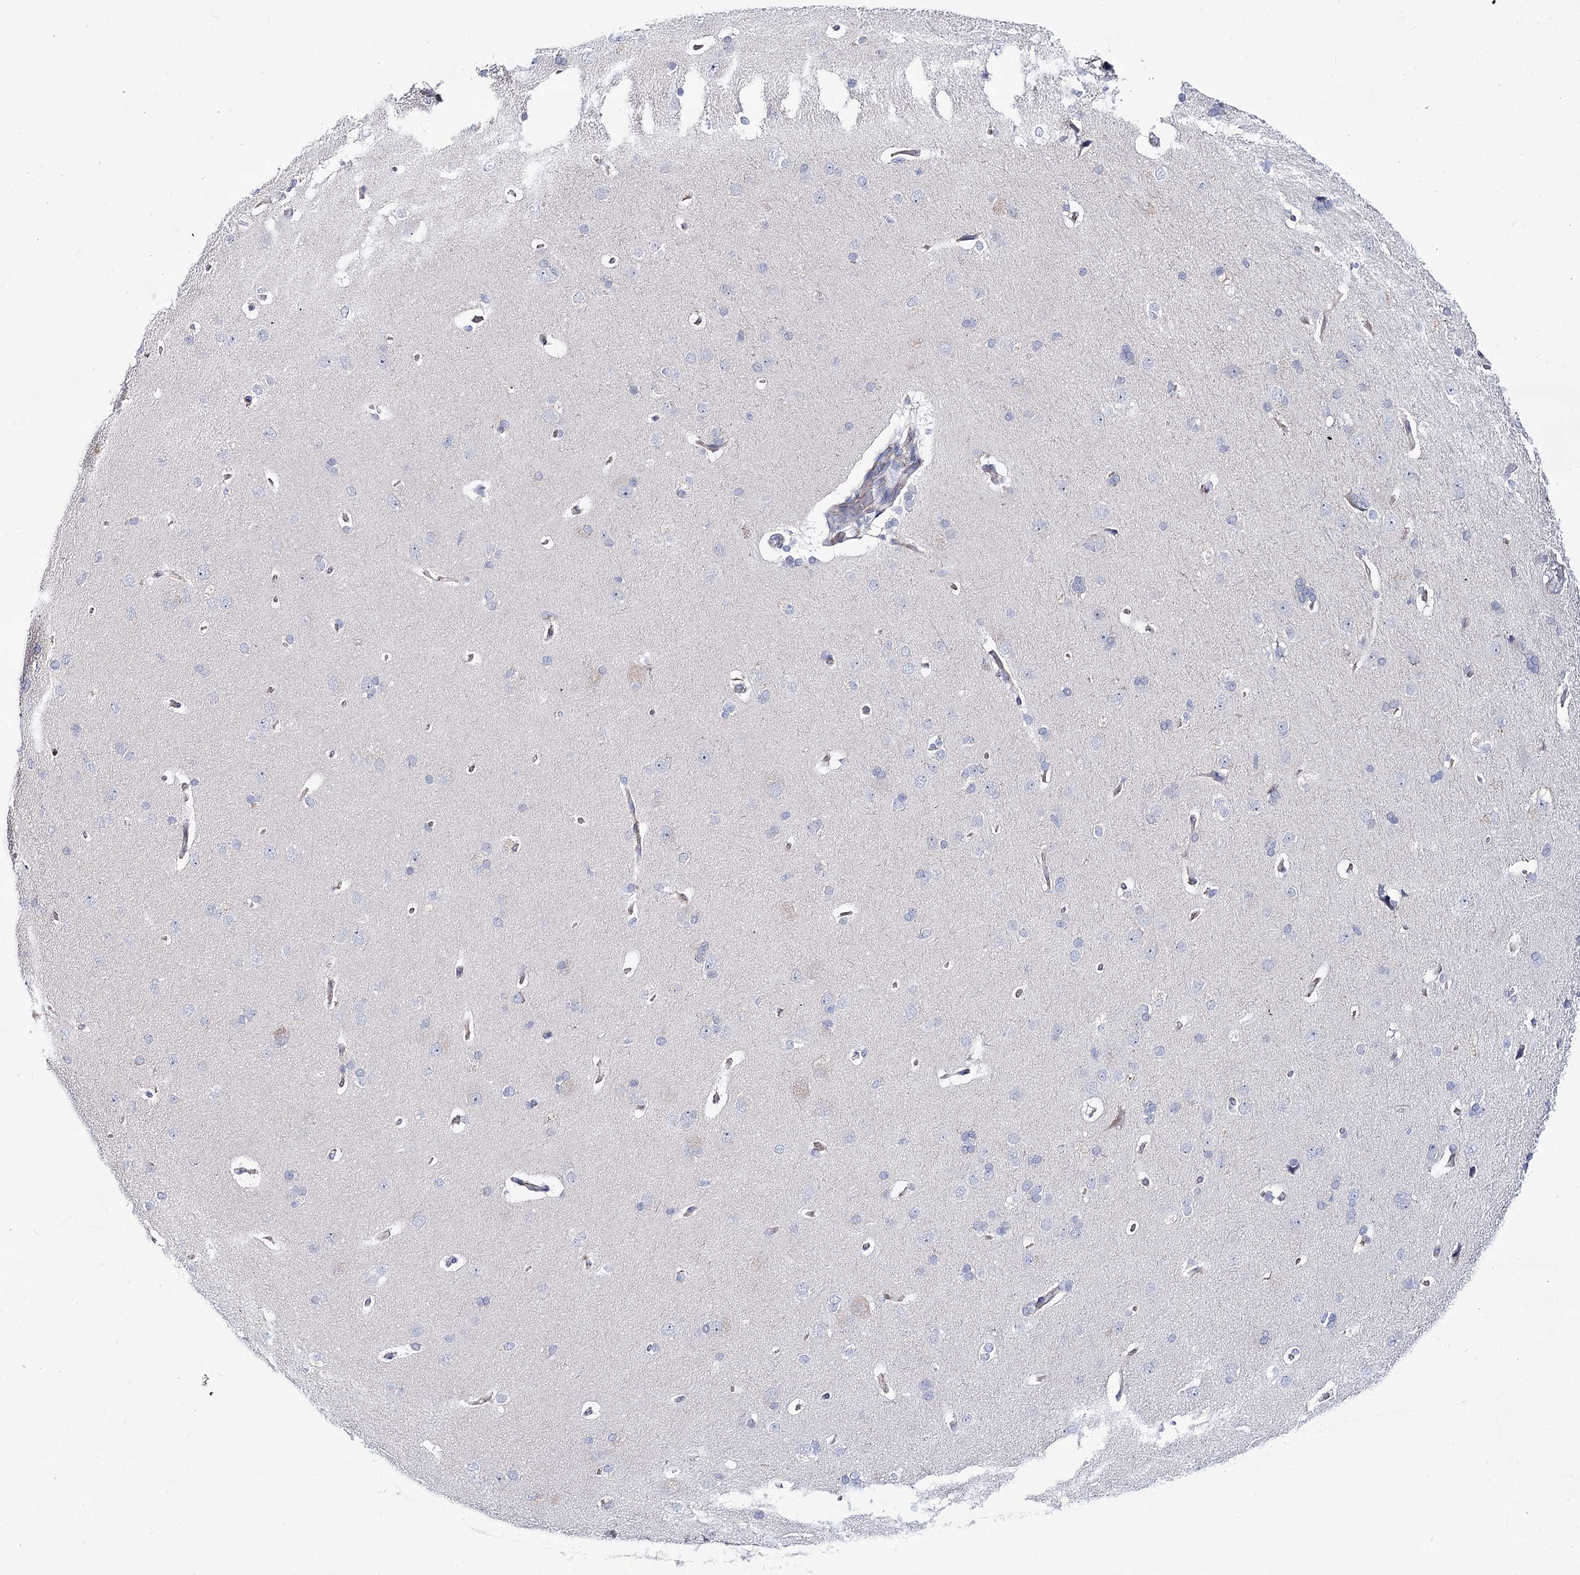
{"staining": {"intensity": "moderate", "quantity": "25%-75%", "location": "cytoplasmic/membranous"}, "tissue": "cerebral cortex", "cell_type": "Endothelial cells", "image_type": "normal", "snomed": [{"axis": "morphology", "description": "Normal tissue, NOS"}, {"axis": "topography", "description": "Cerebral cortex"}], "caption": "Immunohistochemistry (IHC) micrograph of normal cerebral cortex: human cerebral cortex stained using immunohistochemistry (IHC) displays medium levels of moderate protein expression localized specifically in the cytoplasmic/membranous of endothelial cells, appearing as a cytoplasmic/membranous brown color.", "gene": "NRAP", "patient": {"sex": "male", "age": 62}}